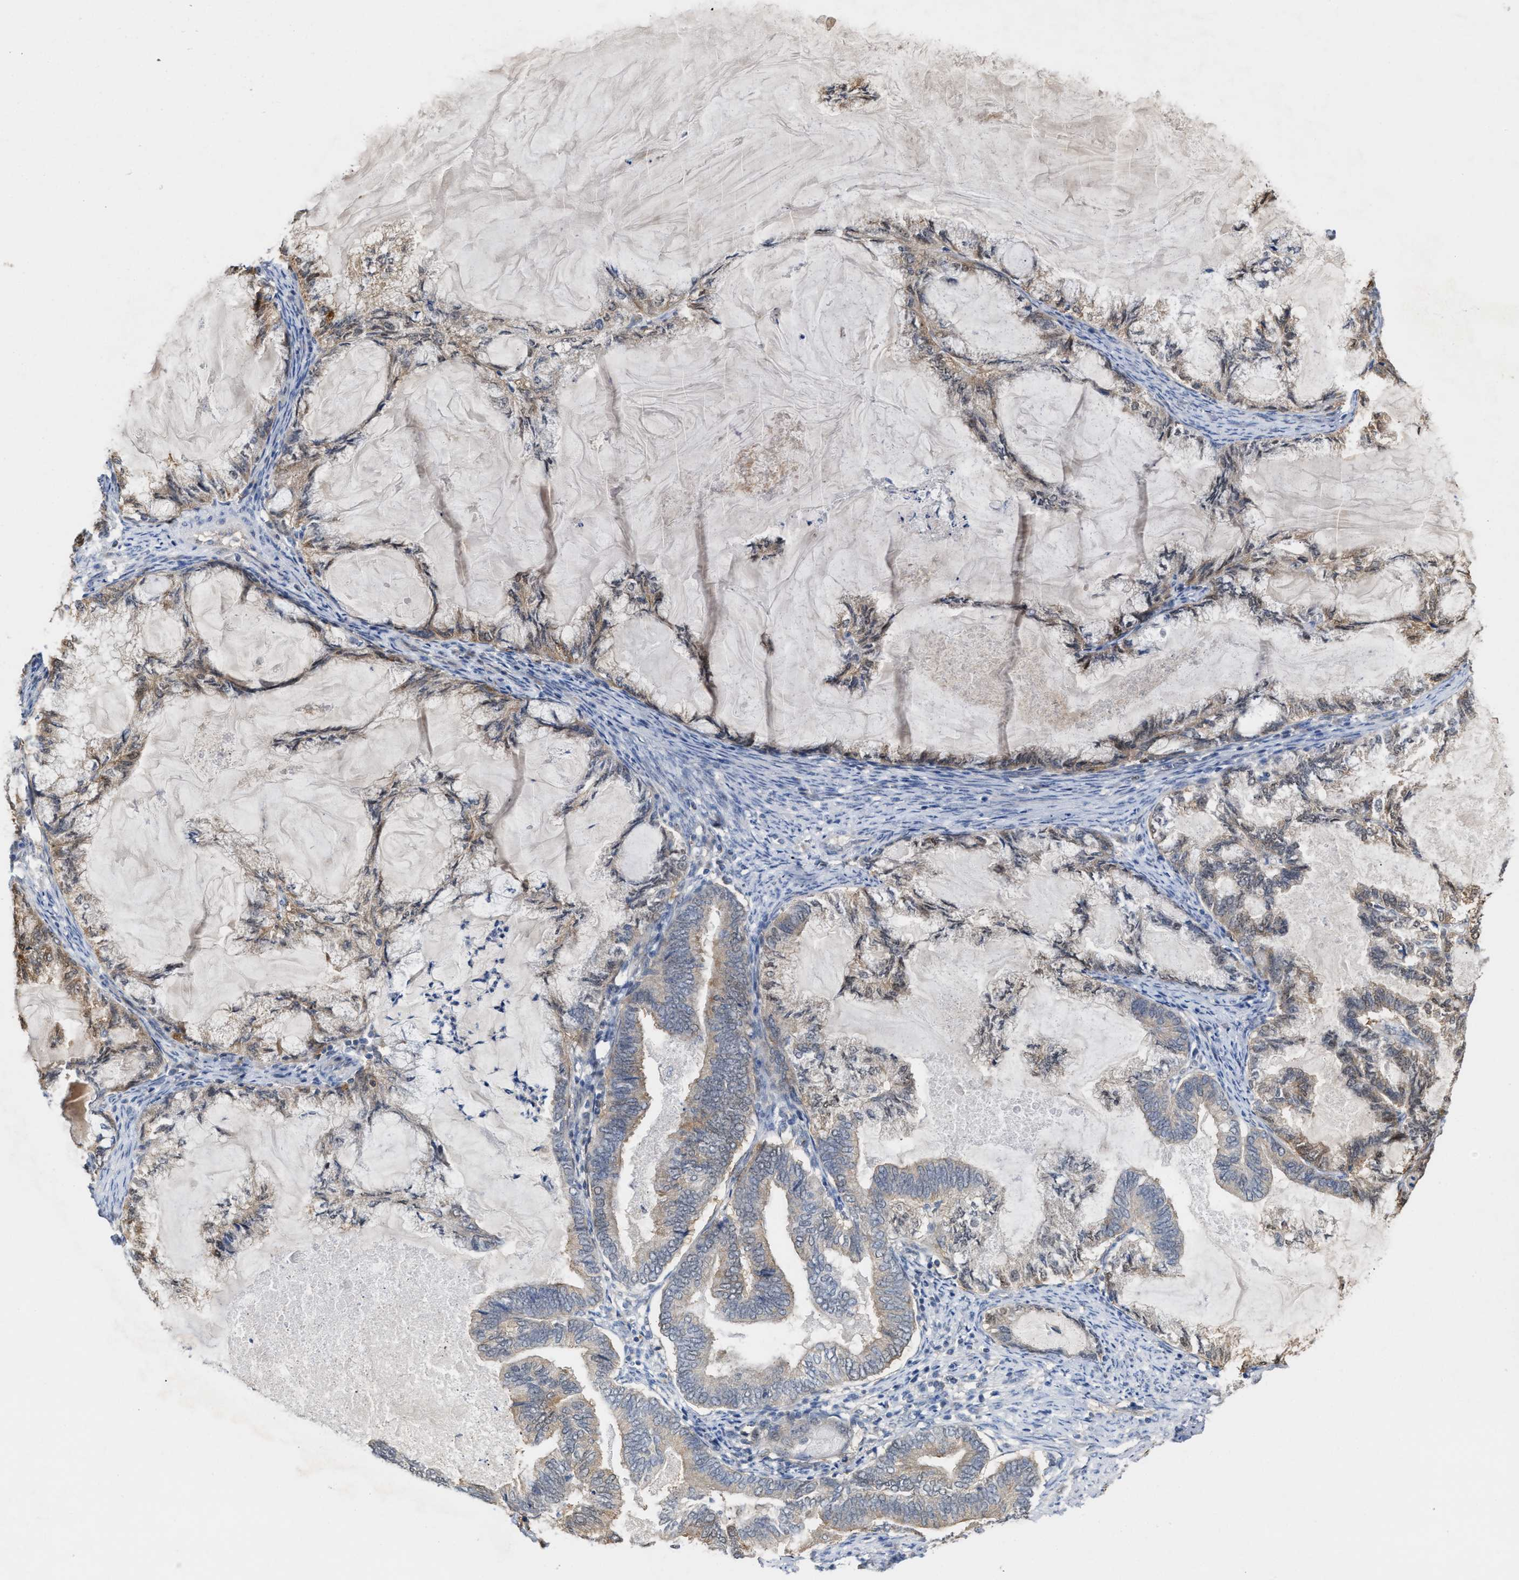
{"staining": {"intensity": "moderate", "quantity": "25%-75%", "location": "cytoplasmic/membranous"}, "tissue": "endometrial cancer", "cell_type": "Tumor cells", "image_type": "cancer", "snomed": [{"axis": "morphology", "description": "Adenocarcinoma, NOS"}, {"axis": "topography", "description": "Endometrium"}], "caption": "Protein staining displays moderate cytoplasmic/membranous expression in about 25%-75% of tumor cells in endometrial cancer (adenocarcinoma).", "gene": "BBLN", "patient": {"sex": "female", "age": 86}}